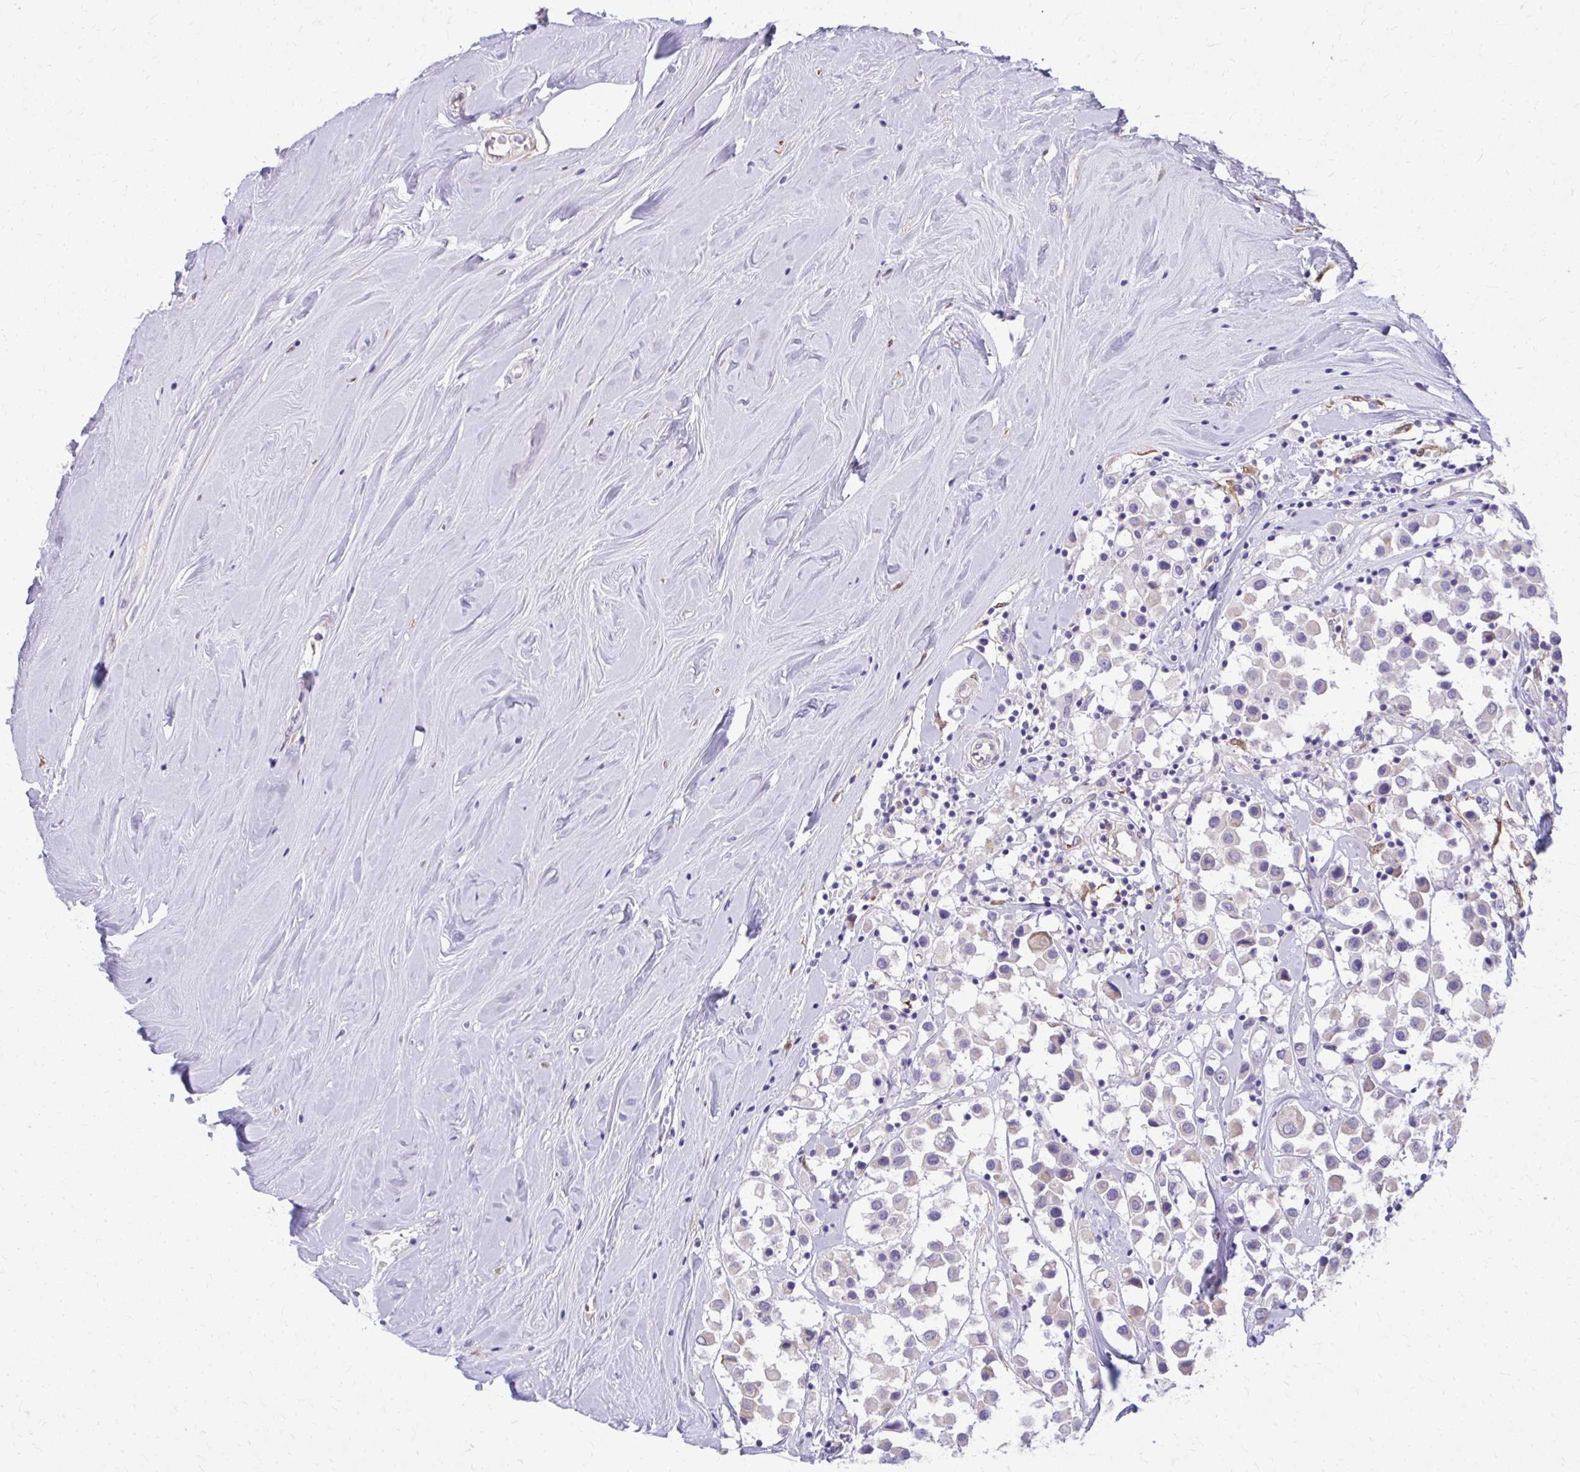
{"staining": {"intensity": "negative", "quantity": "none", "location": "none"}, "tissue": "breast cancer", "cell_type": "Tumor cells", "image_type": "cancer", "snomed": [{"axis": "morphology", "description": "Duct carcinoma"}, {"axis": "topography", "description": "Breast"}], "caption": "High magnification brightfield microscopy of breast cancer (infiltrating ductal carcinoma) stained with DAB (3,3'-diaminobenzidine) (brown) and counterstained with hematoxylin (blue): tumor cells show no significant positivity.", "gene": "NNMT", "patient": {"sex": "female", "age": 61}}